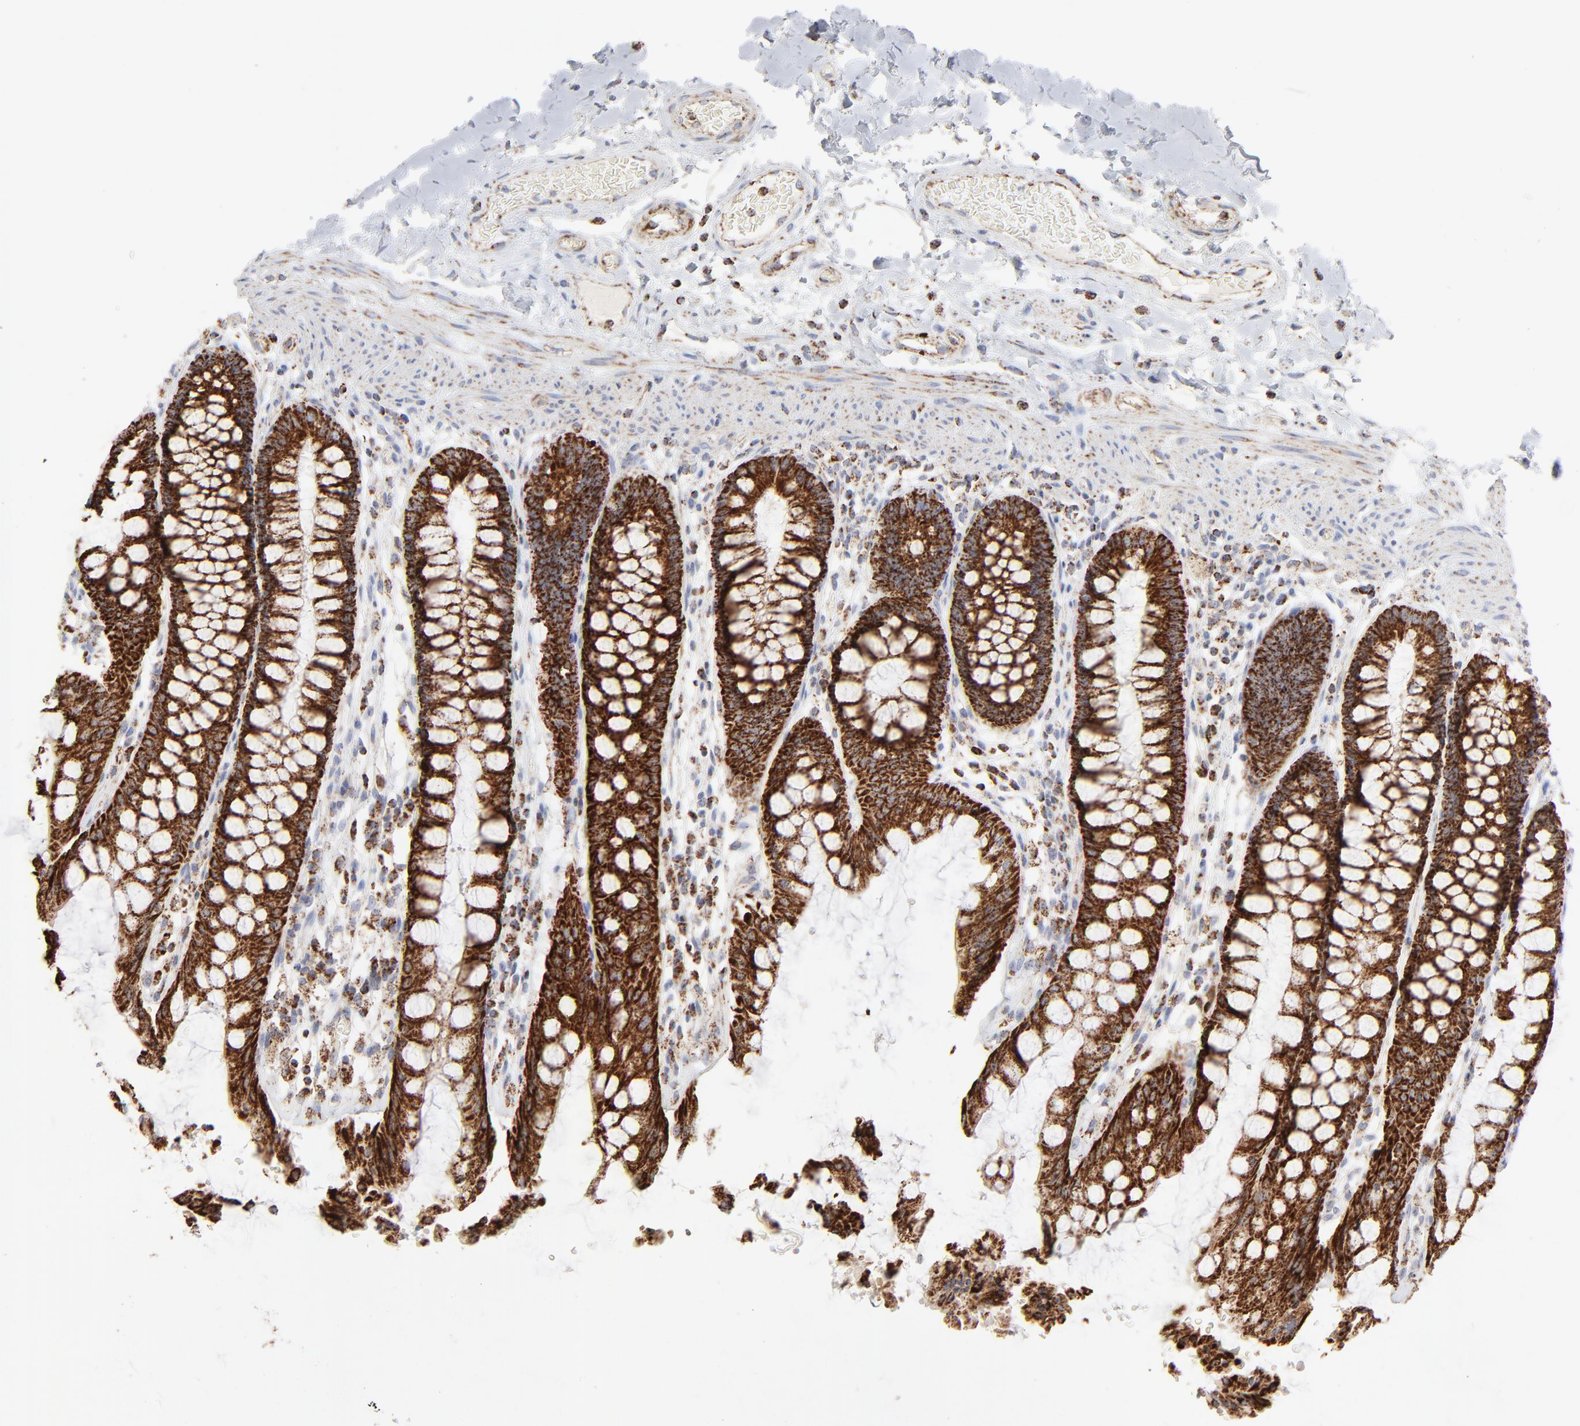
{"staining": {"intensity": "strong", "quantity": ">75%", "location": "cytoplasmic/membranous"}, "tissue": "rectum", "cell_type": "Glandular cells", "image_type": "normal", "snomed": [{"axis": "morphology", "description": "Normal tissue, NOS"}, {"axis": "topography", "description": "Rectum"}], "caption": "Rectum was stained to show a protein in brown. There is high levels of strong cytoplasmic/membranous expression in about >75% of glandular cells.", "gene": "ASB3", "patient": {"sex": "female", "age": 46}}